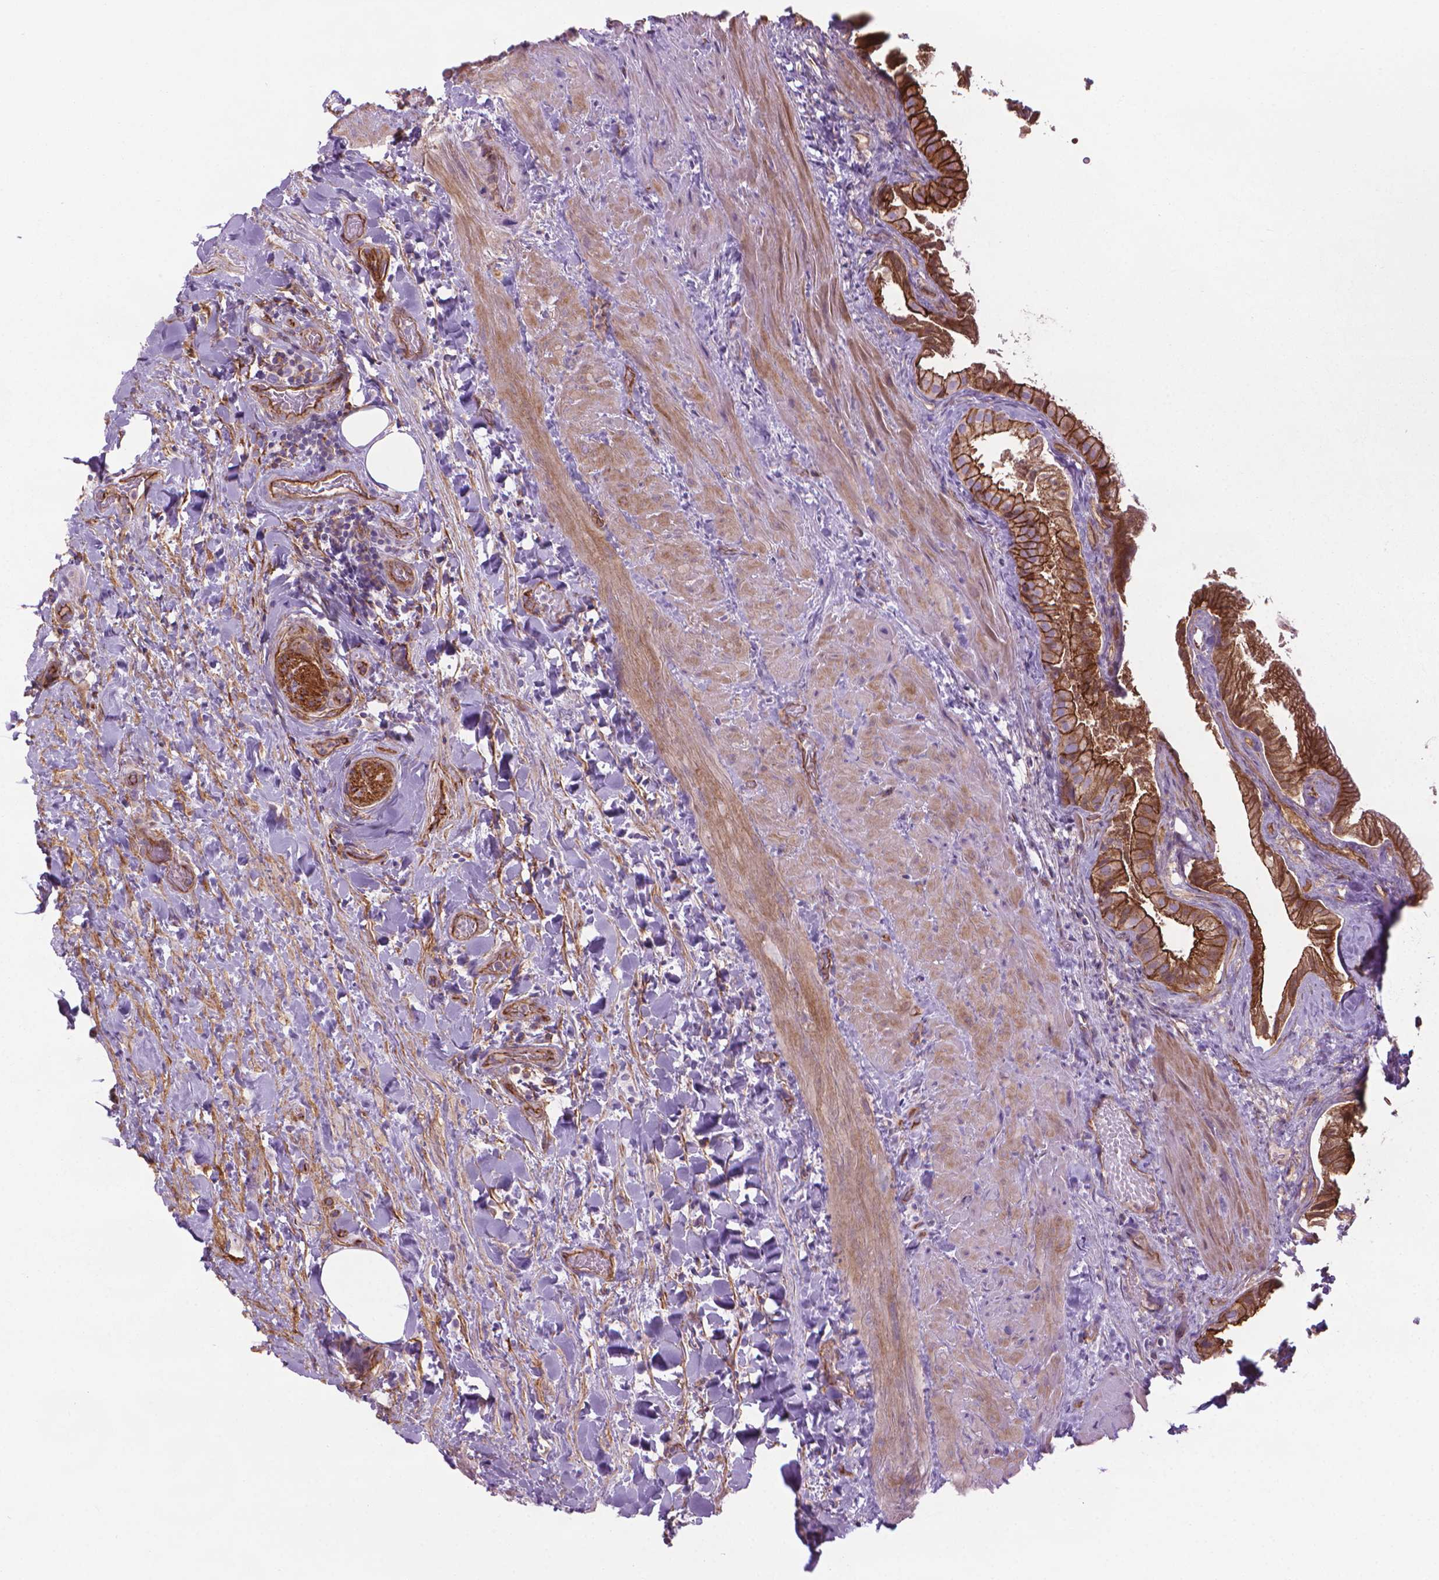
{"staining": {"intensity": "strong", "quantity": ">75%", "location": "cytoplasmic/membranous"}, "tissue": "gallbladder", "cell_type": "Glandular cells", "image_type": "normal", "snomed": [{"axis": "morphology", "description": "Normal tissue, NOS"}, {"axis": "topography", "description": "Gallbladder"}], "caption": "Protein expression analysis of benign human gallbladder reveals strong cytoplasmic/membranous staining in approximately >75% of glandular cells. The staining was performed using DAB, with brown indicating positive protein expression. Nuclei are stained blue with hematoxylin.", "gene": "TENT5A", "patient": {"sex": "male", "age": 70}}